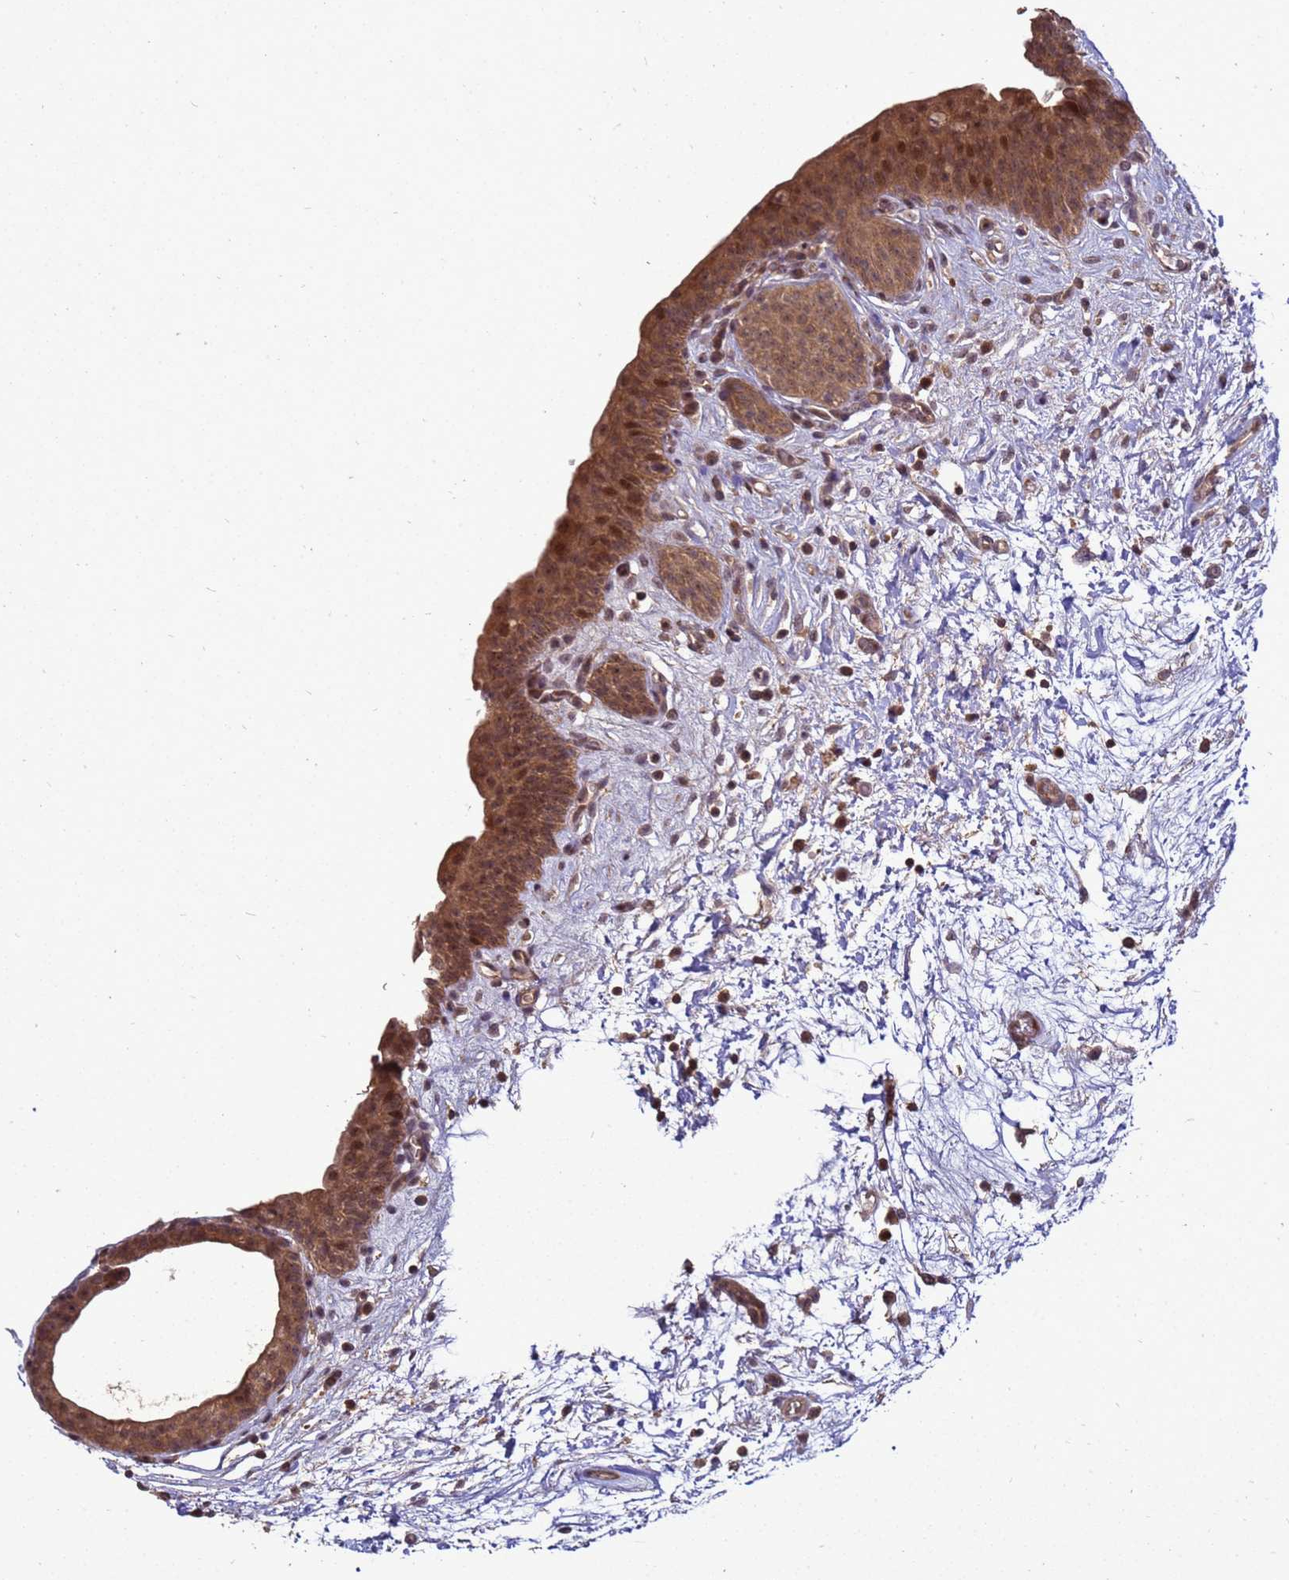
{"staining": {"intensity": "strong", "quantity": ">75%", "location": "cytoplasmic/membranous,nuclear"}, "tissue": "urinary bladder", "cell_type": "Urothelial cells", "image_type": "normal", "snomed": [{"axis": "morphology", "description": "Normal tissue, NOS"}, {"axis": "topography", "description": "Urinary bladder"}], "caption": "High-magnification brightfield microscopy of benign urinary bladder stained with DAB (brown) and counterstained with hematoxylin (blue). urothelial cells exhibit strong cytoplasmic/membranous,nuclear expression is seen in approximately>75% of cells. (brown staining indicates protein expression, while blue staining denotes nuclei).", "gene": "CRBN", "patient": {"sex": "male", "age": 83}}